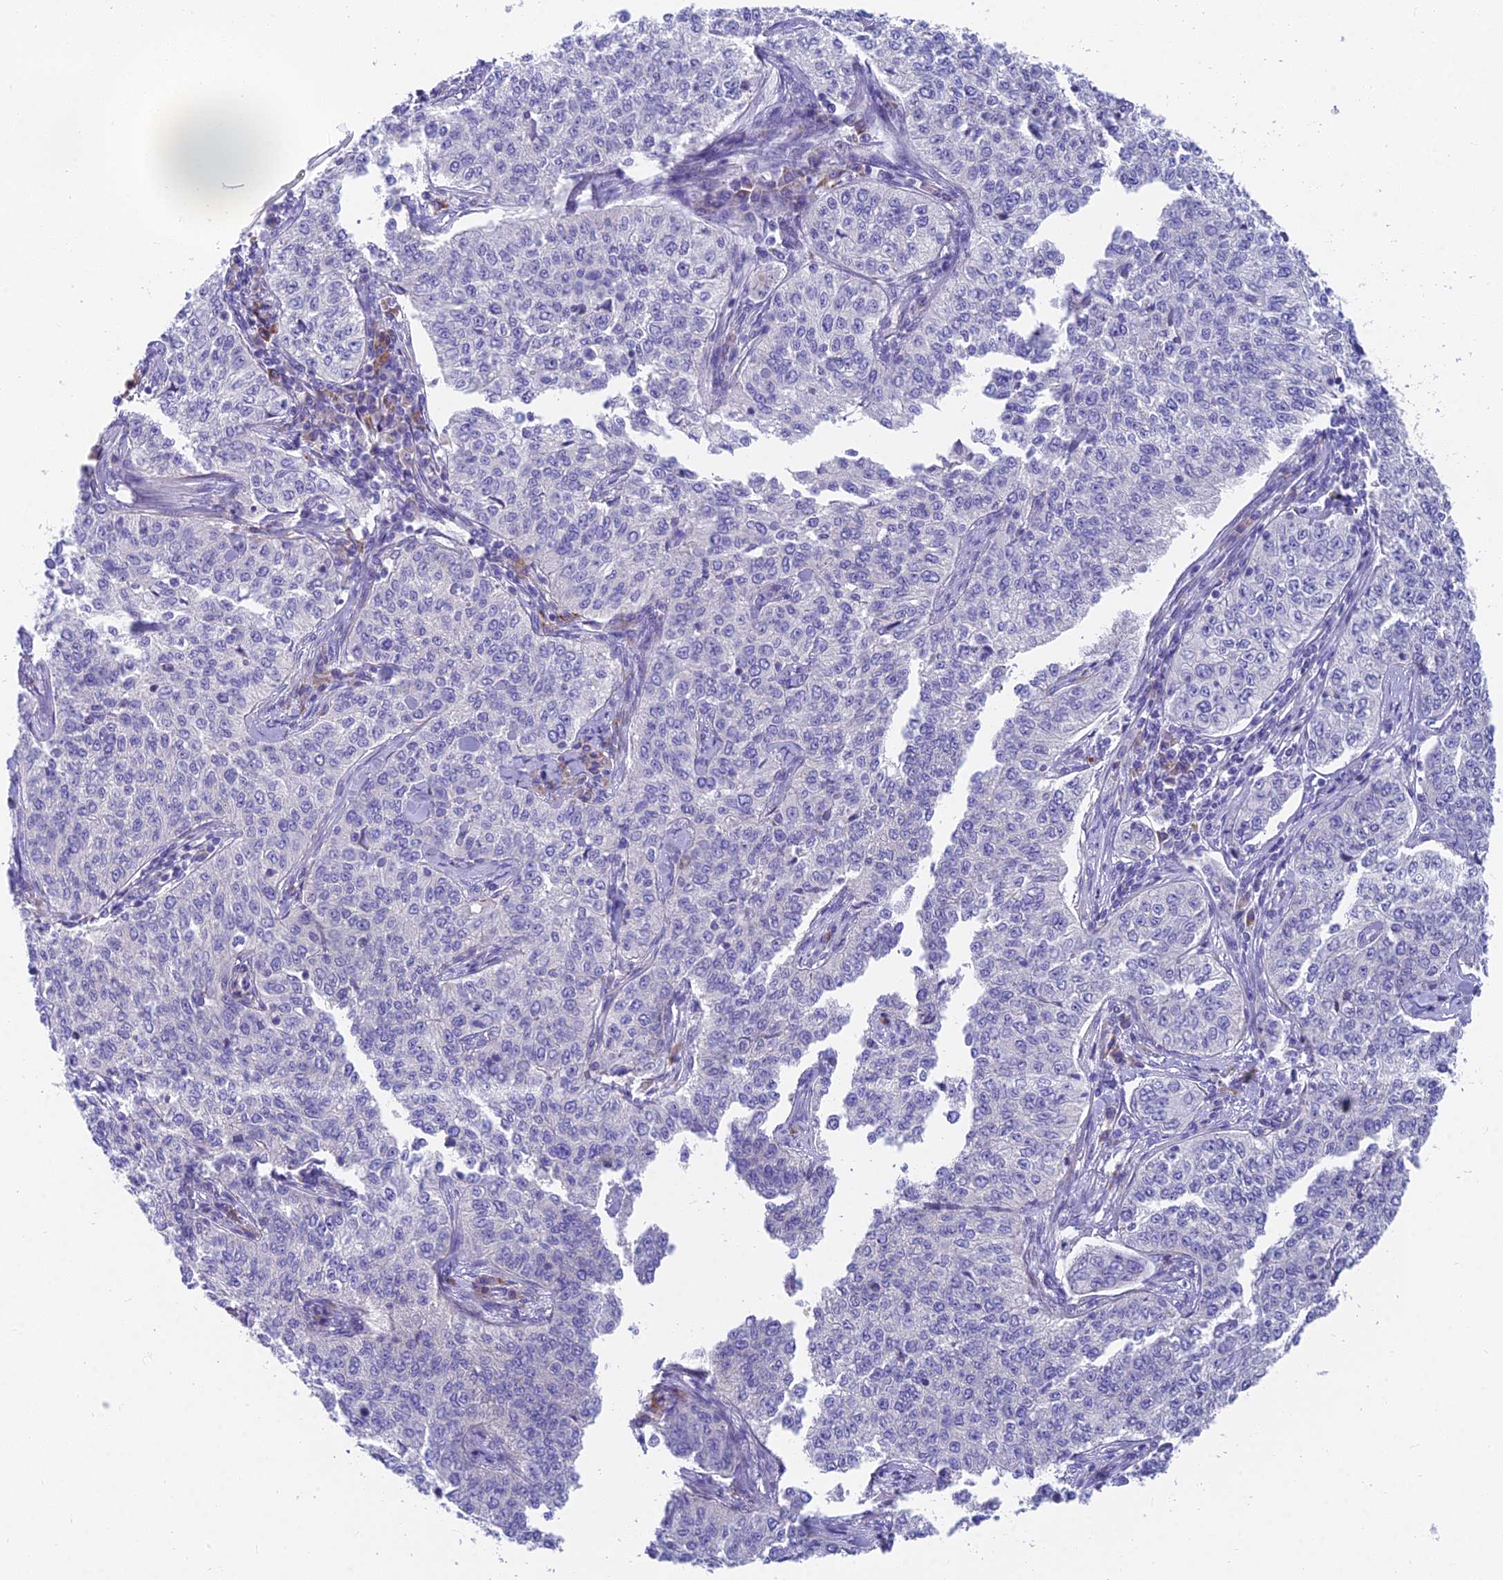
{"staining": {"intensity": "negative", "quantity": "none", "location": "none"}, "tissue": "cervical cancer", "cell_type": "Tumor cells", "image_type": "cancer", "snomed": [{"axis": "morphology", "description": "Squamous cell carcinoma, NOS"}, {"axis": "topography", "description": "Cervix"}], "caption": "Cervical cancer stained for a protein using IHC exhibits no staining tumor cells.", "gene": "MVB12A", "patient": {"sex": "female", "age": 35}}